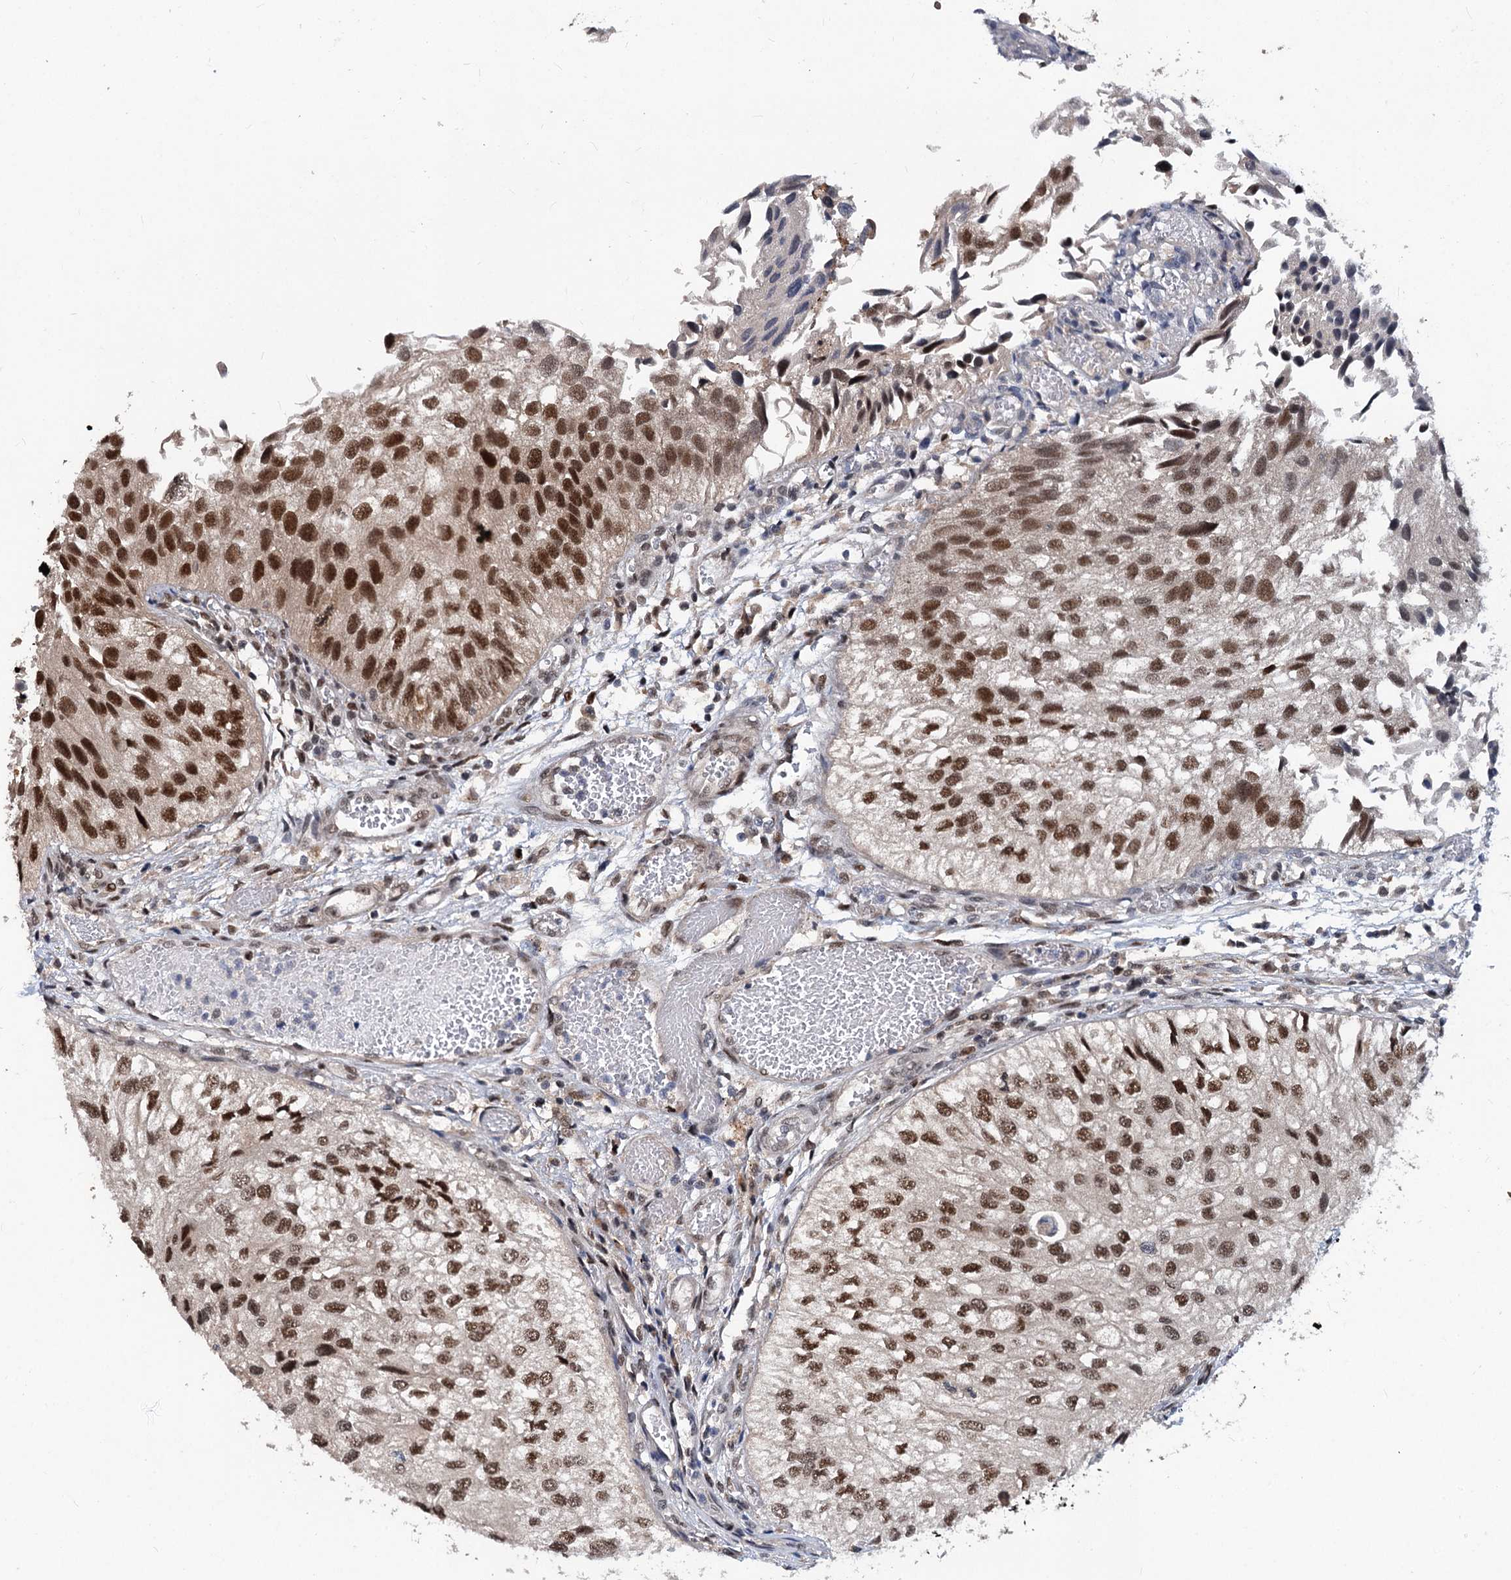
{"staining": {"intensity": "moderate", "quantity": ">75%", "location": "nuclear"}, "tissue": "urothelial cancer", "cell_type": "Tumor cells", "image_type": "cancer", "snomed": [{"axis": "morphology", "description": "Urothelial carcinoma, Low grade"}, {"axis": "topography", "description": "Urinary bladder"}], "caption": "This photomicrograph exhibits immunohistochemistry staining of human urothelial cancer, with medium moderate nuclear positivity in about >75% of tumor cells.", "gene": "PHF8", "patient": {"sex": "female", "age": 89}}